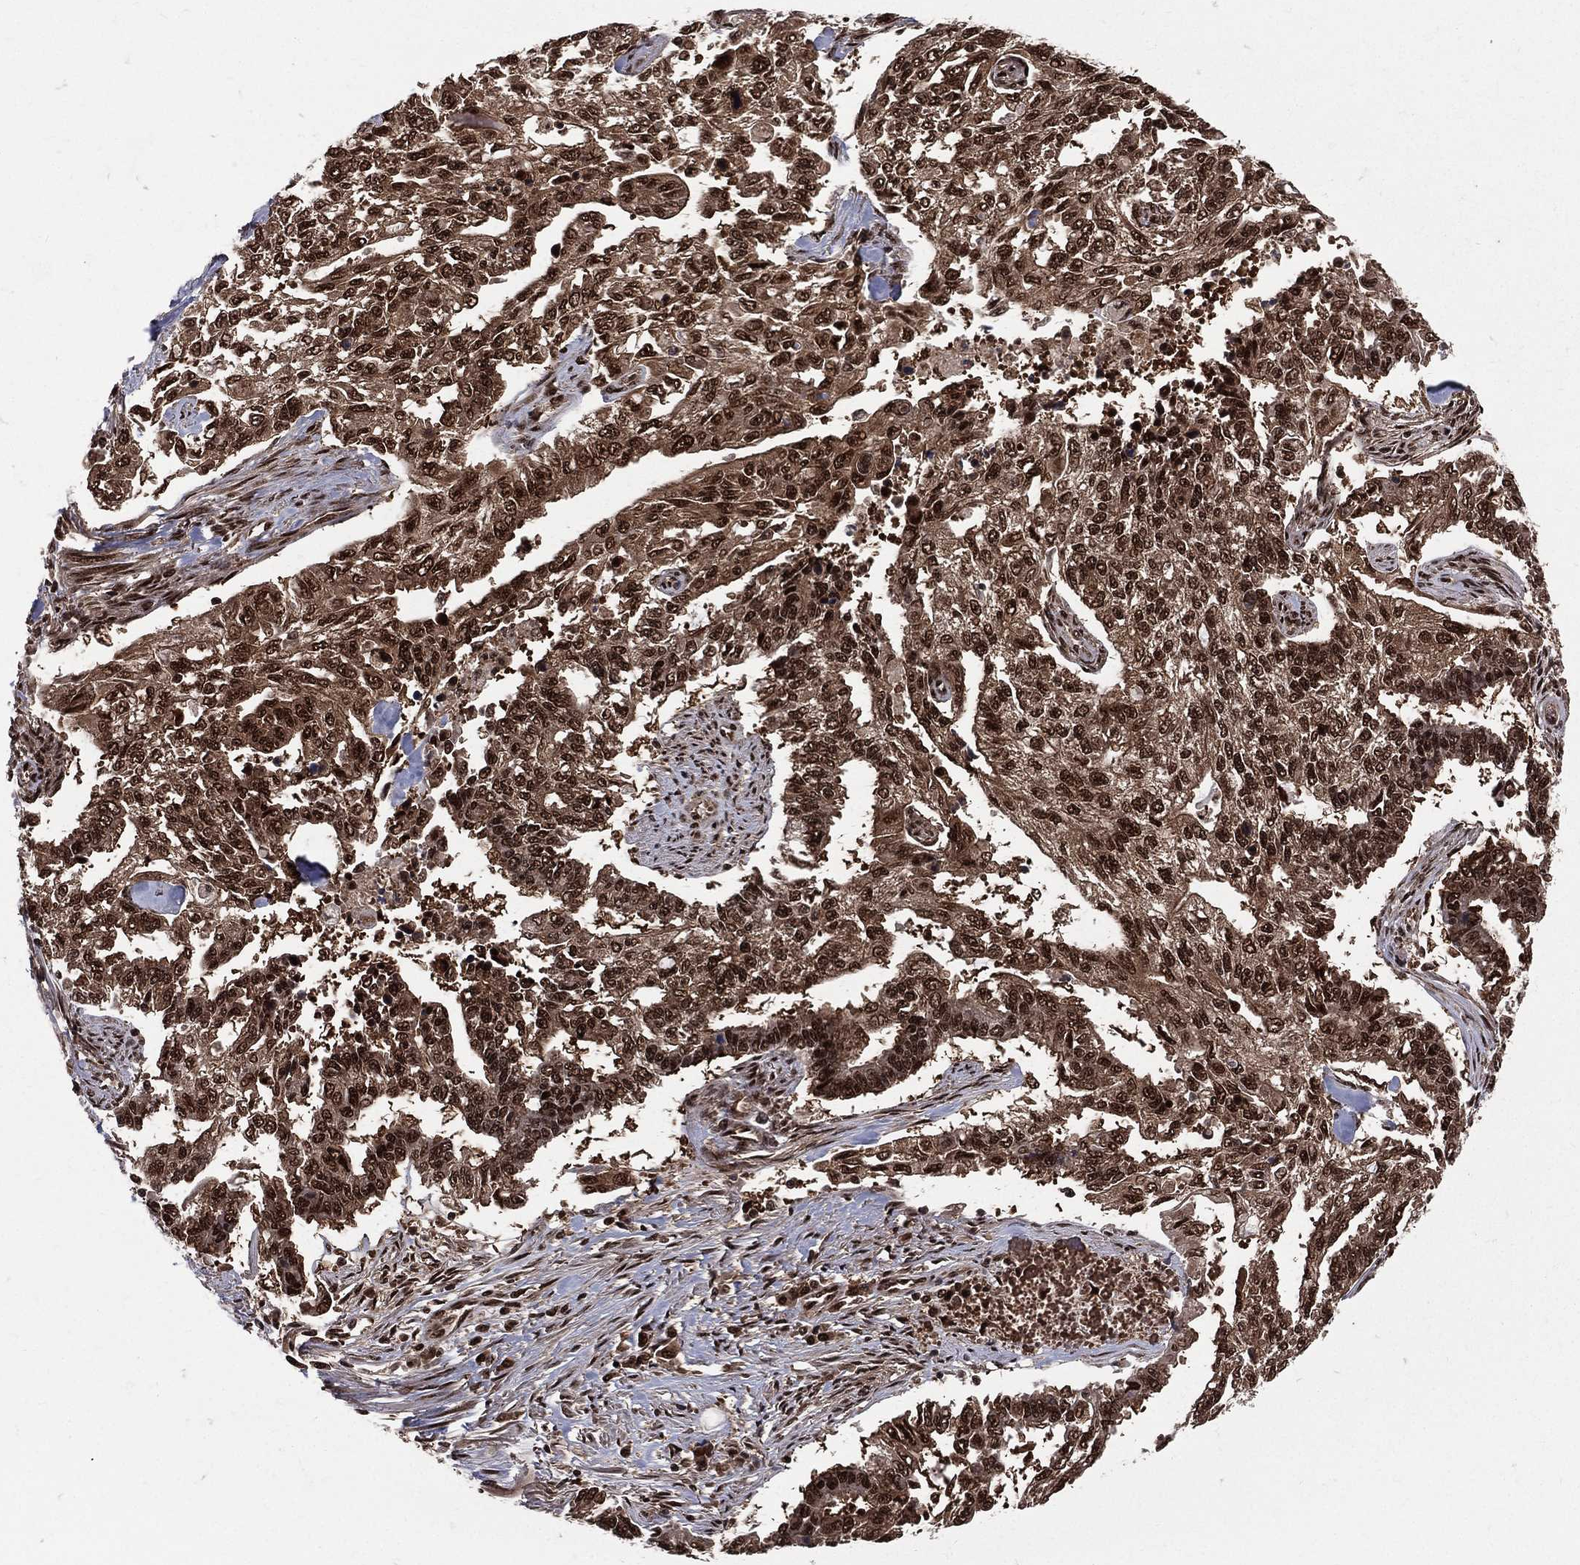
{"staining": {"intensity": "moderate", "quantity": ">75%", "location": "cytoplasmic/membranous,nuclear"}, "tissue": "endometrial cancer", "cell_type": "Tumor cells", "image_type": "cancer", "snomed": [{"axis": "morphology", "description": "Adenocarcinoma, NOS"}, {"axis": "topography", "description": "Uterus"}], "caption": "Immunohistochemistry photomicrograph of endometrial adenocarcinoma stained for a protein (brown), which shows medium levels of moderate cytoplasmic/membranous and nuclear staining in about >75% of tumor cells.", "gene": "COPS4", "patient": {"sex": "female", "age": 59}}